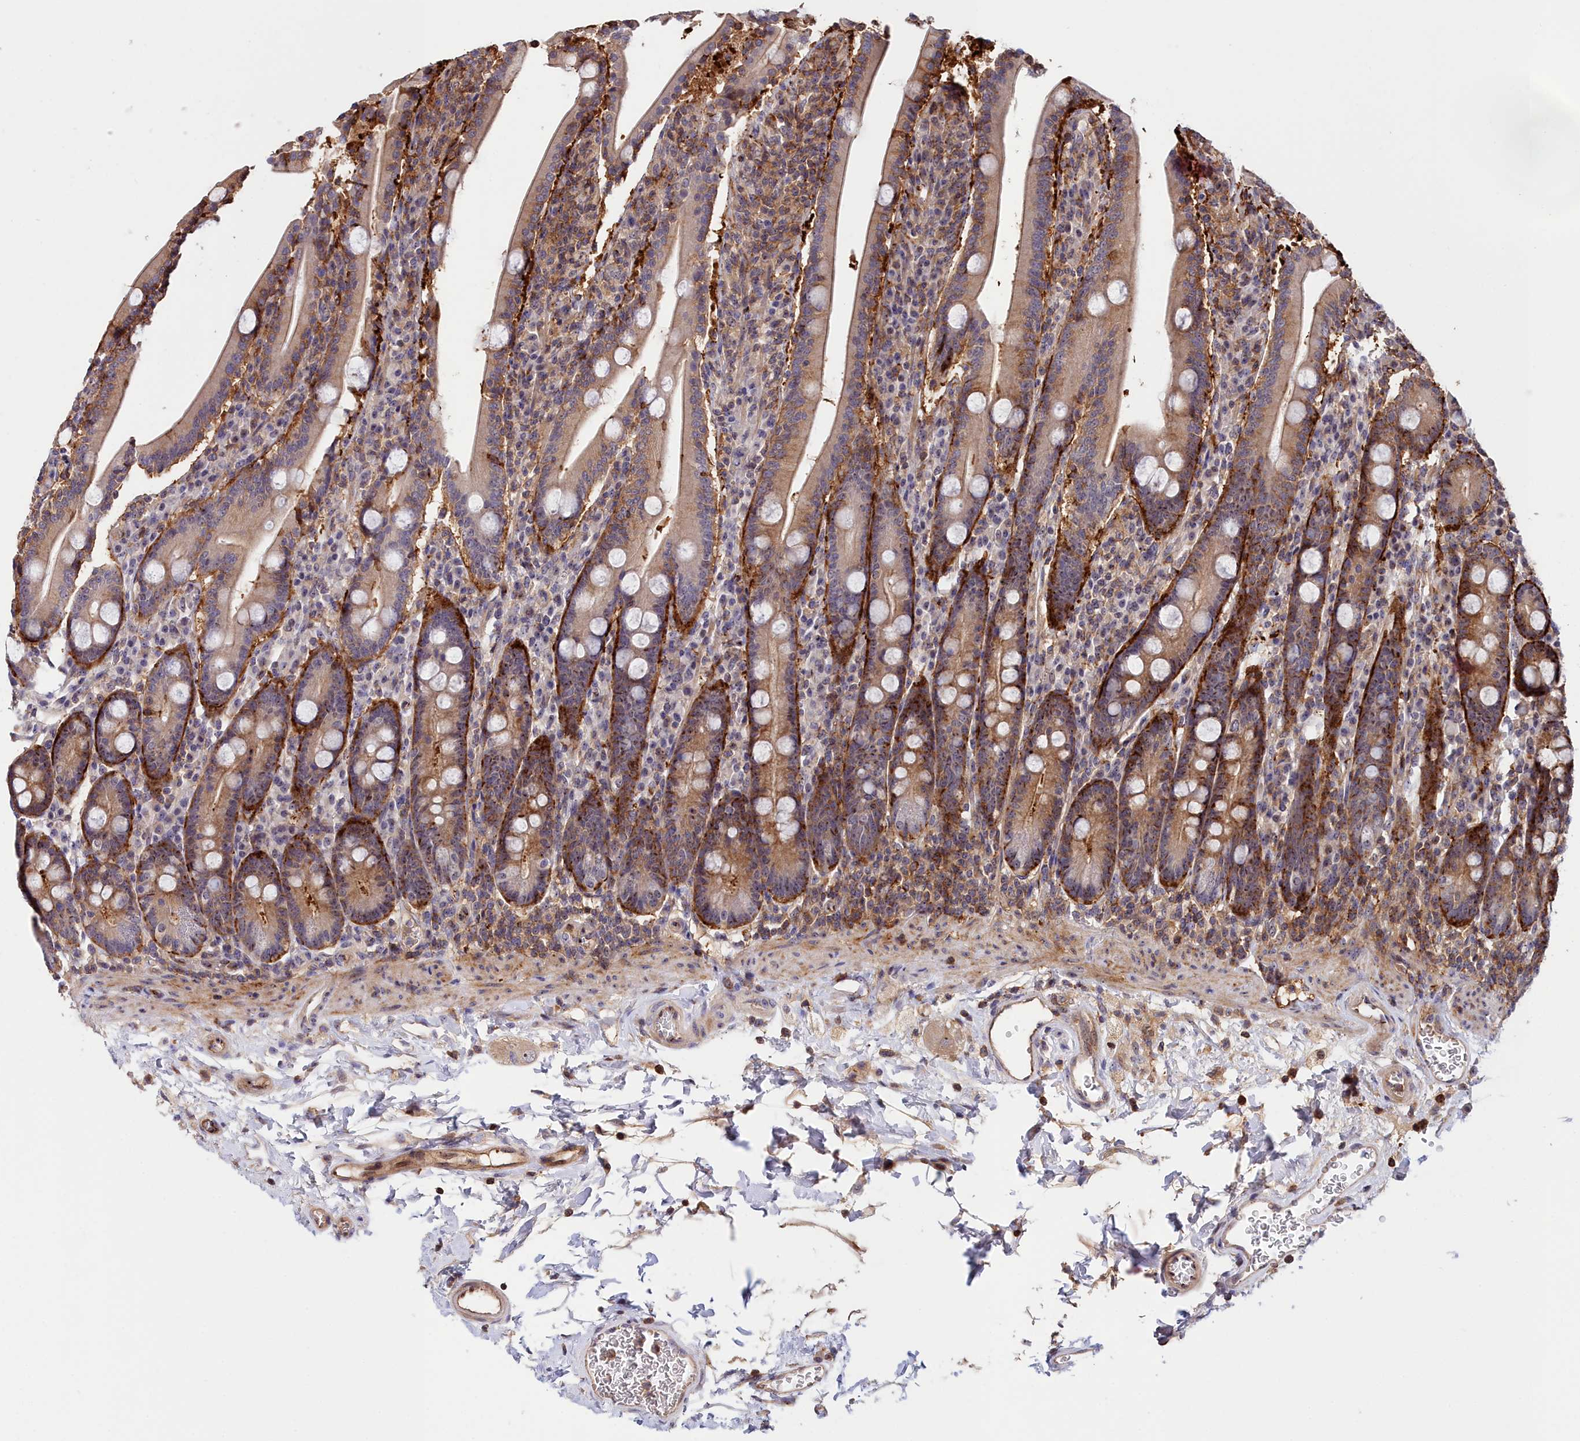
{"staining": {"intensity": "moderate", "quantity": "25%-75%", "location": "cytoplasmic/membranous,nuclear"}, "tissue": "duodenum", "cell_type": "Glandular cells", "image_type": "normal", "snomed": [{"axis": "morphology", "description": "Normal tissue, NOS"}, {"axis": "topography", "description": "Duodenum"}], "caption": "Immunohistochemical staining of benign duodenum exhibits moderate cytoplasmic/membranous,nuclear protein staining in approximately 25%-75% of glandular cells.", "gene": "NEURL4", "patient": {"sex": "male", "age": 35}}